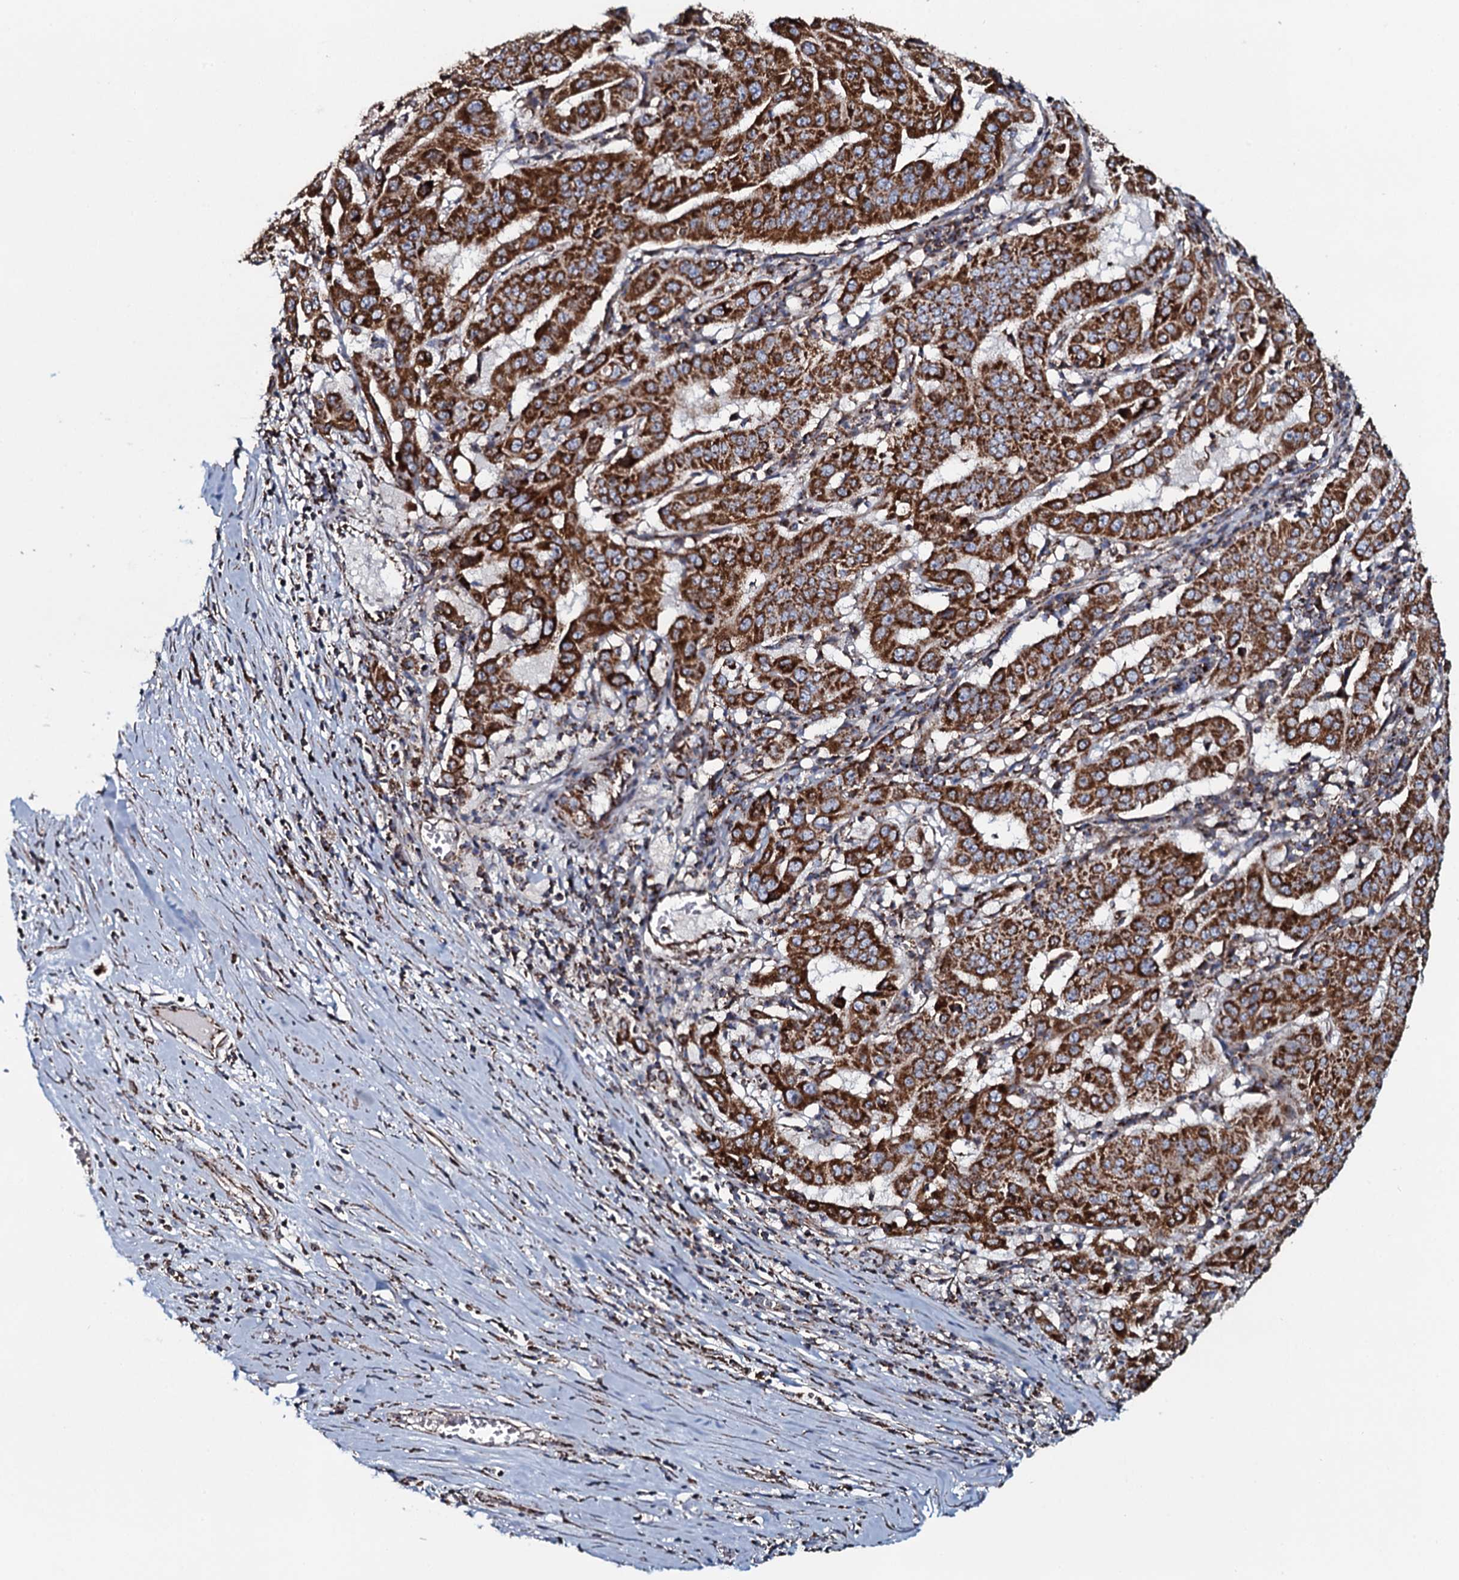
{"staining": {"intensity": "strong", "quantity": ">75%", "location": "cytoplasmic/membranous"}, "tissue": "pancreatic cancer", "cell_type": "Tumor cells", "image_type": "cancer", "snomed": [{"axis": "morphology", "description": "Adenocarcinoma, NOS"}, {"axis": "topography", "description": "Pancreas"}], "caption": "Tumor cells exhibit high levels of strong cytoplasmic/membranous expression in about >75% of cells in human adenocarcinoma (pancreatic). The staining is performed using DAB (3,3'-diaminobenzidine) brown chromogen to label protein expression. The nuclei are counter-stained blue using hematoxylin.", "gene": "EVC2", "patient": {"sex": "male", "age": 63}}